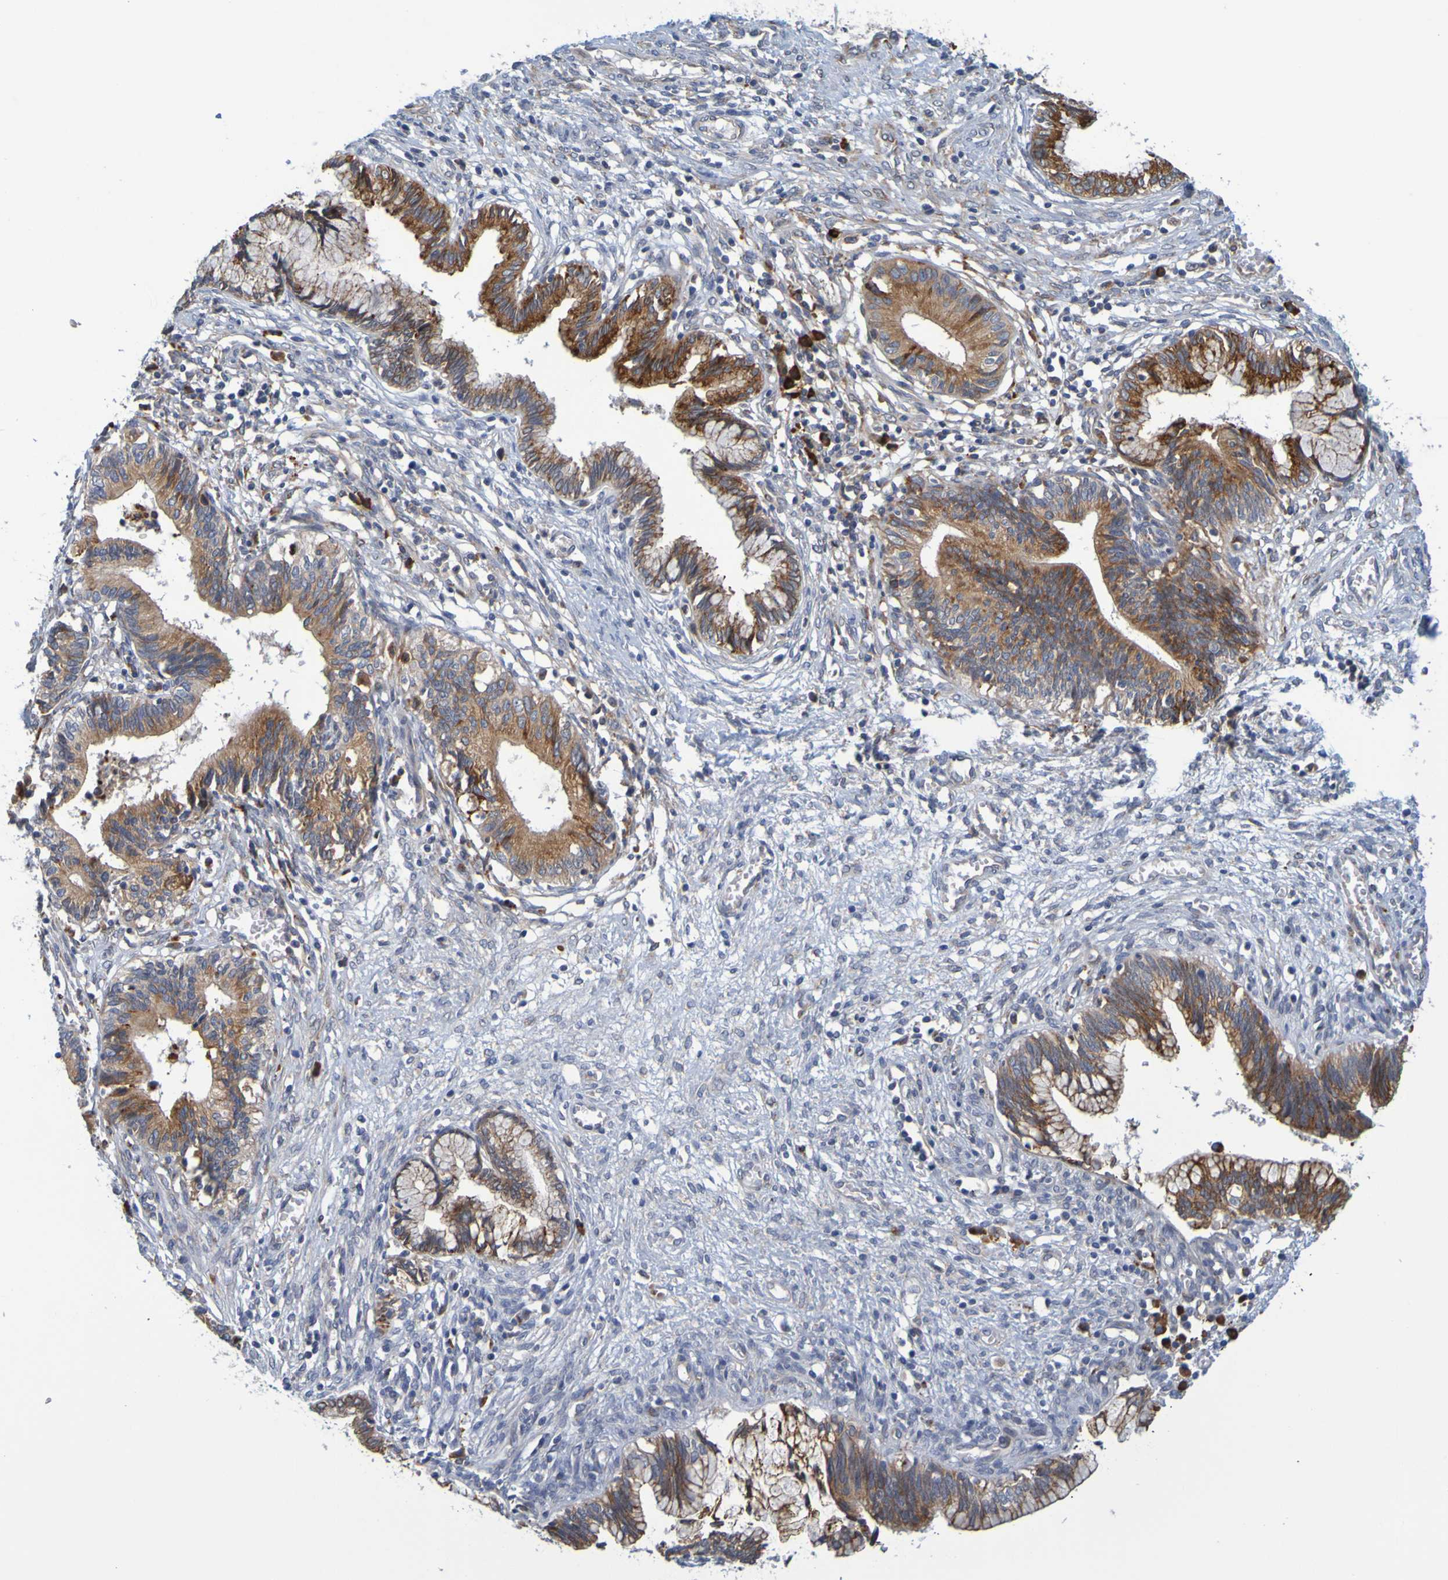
{"staining": {"intensity": "strong", "quantity": "25%-75%", "location": "cytoplasmic/membranous"}, "tissue": "cervical cancer", "cell_type": "Tumor cells", "image_type": "cancer", "snomed": [{"axis": "morphology", "description": "Adenocarcinoma, NOS"}, {"axis": "topography", "description": "Cervix"}], "caption": "Tumor cells reveal strong cytoplasmic/membranous expression in approximately 25%-75% of cells in cervical cancer. Using DAB (brown) and hematoxylin (blue) stains, captured at high magnification using brightfield microscopy.", "gene": "SIL1", "patient": {"sex": "female", "age": 44}}